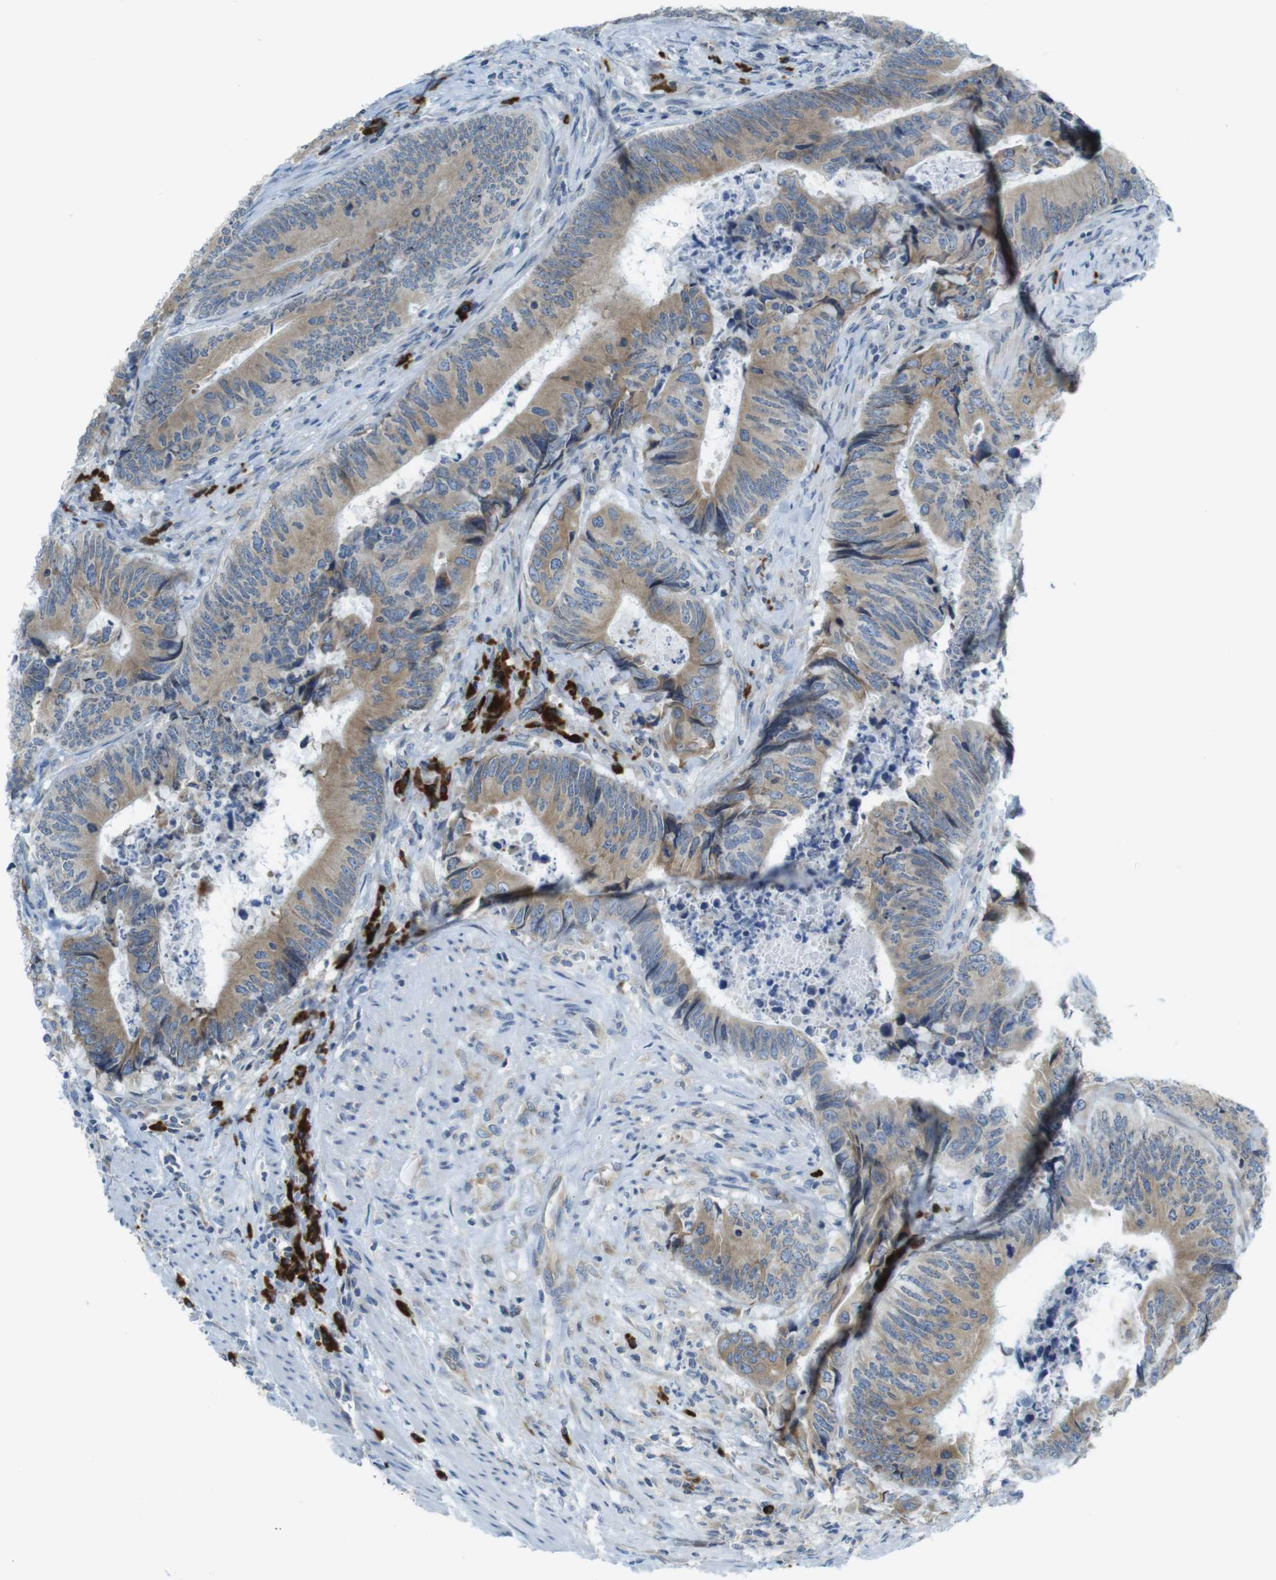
{"staining": {"intensity": "weak", "quantity": ">75%", "location": "cytoplasmic/membranous"}, "tissue": "colorectal cancer", "cell_type": "Tumor cells", "image_type": "cancer", "snomed": [{"axis": "morphology", "description": "Normal tissue, NOS"}, {"axis": "morphology", "description": "Adenocarcinoma, NOS"}, {"axis": "topography", "description": "Colon"}], "caption": "A histopathology image of colorectal cancer (adenocarcinoma) stained for a protein exhibits weak cytoplasmic/membranous brown staining in tumor cells.", "gene": "CLPTM1L", "patient": {"sex": "male", "age": 56}}